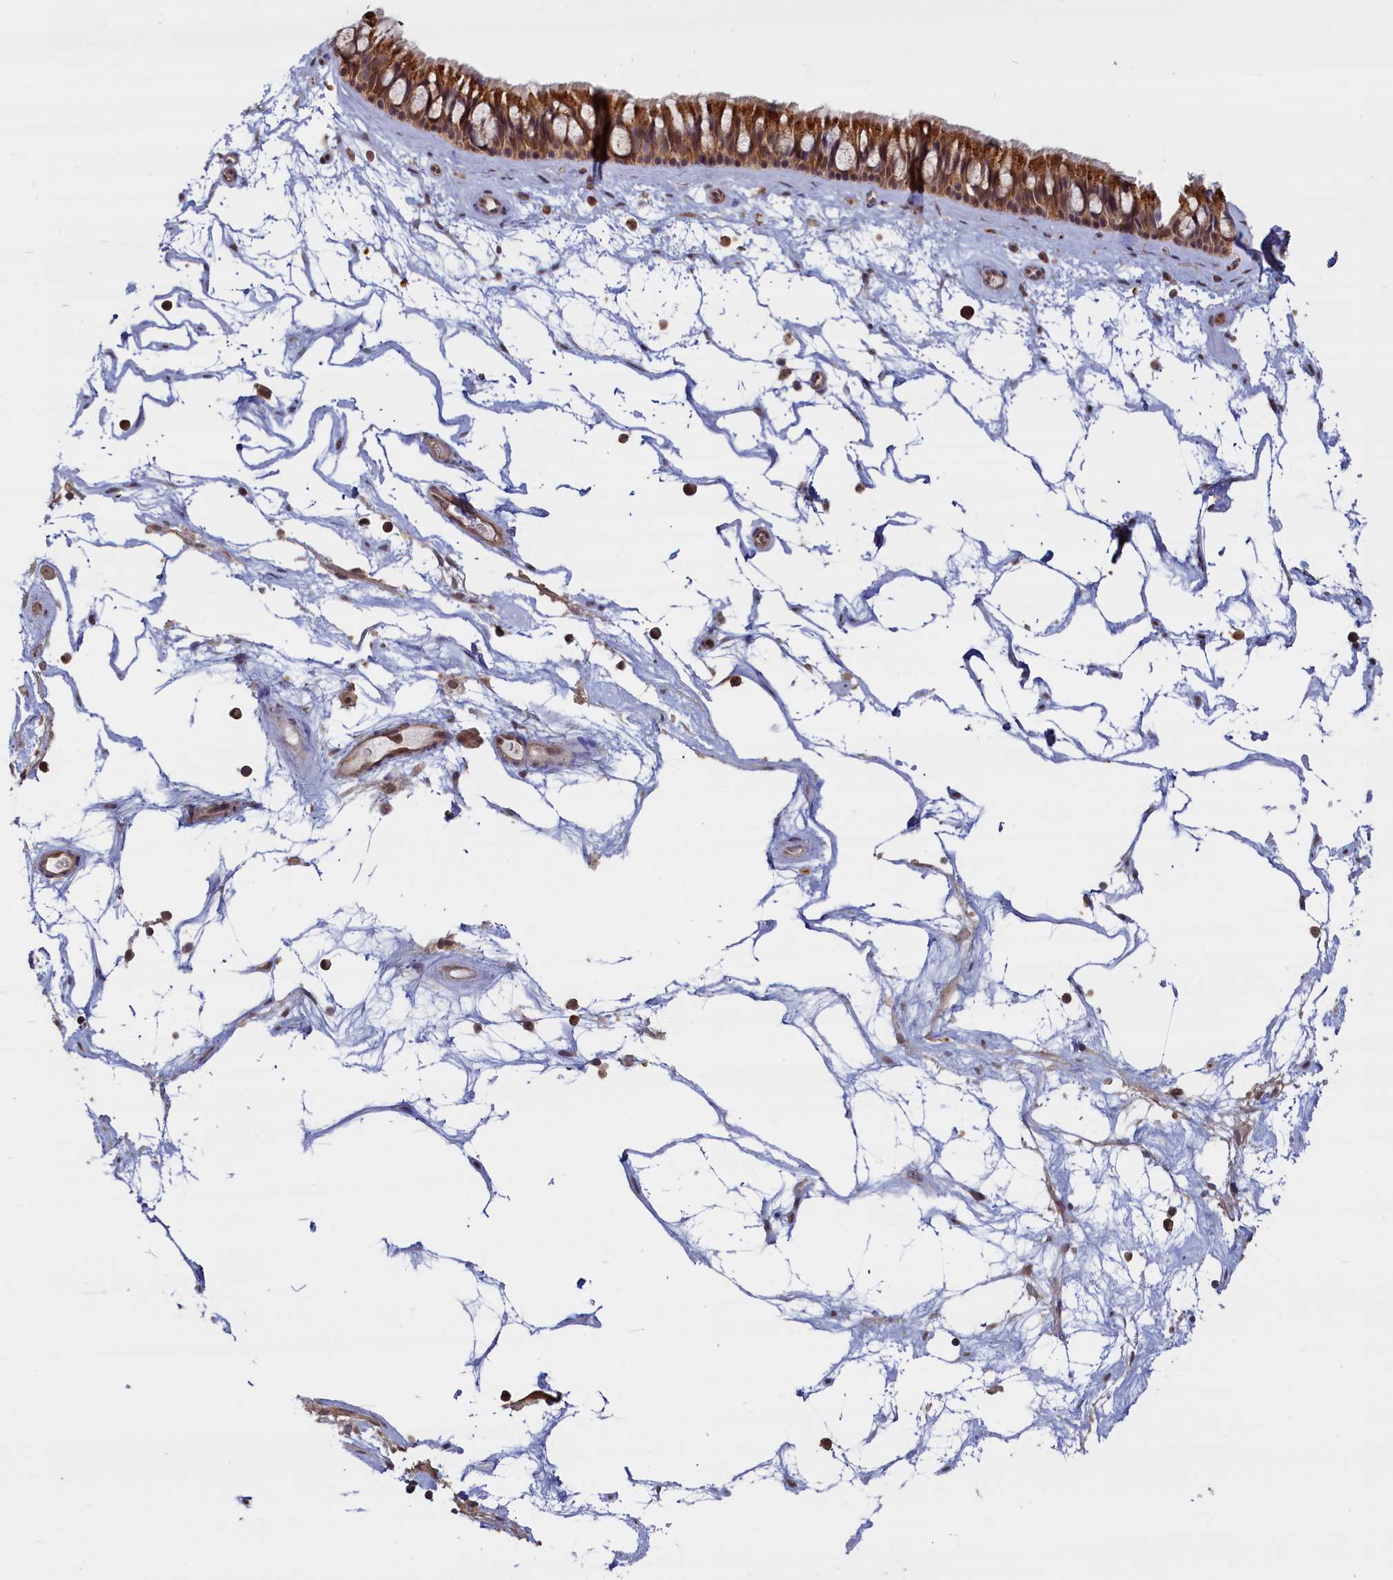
{"staining": {"intensity": "strong", "quantity": ">75%", "location": "cytoplasmic/membranous,nuclear"}, "tissue": "nasopharynx", "cell_type": "Respiratory epithelial cells", "image_type": "normal", "snomed": [{"axis": "morphology", "description": "Normal tissue, NOS"}, {"axis": "topography", "description": "Nasopharynx"}], "caption": "Normal nasopharynx reveals strong cytoplasmic/membranous,nuclear staining in about >75% of respiratory epithelial cells, visualized by immunohistochemistry.", "gene": "UCHL3", "patient": {"sex": "male", "age": 64}}